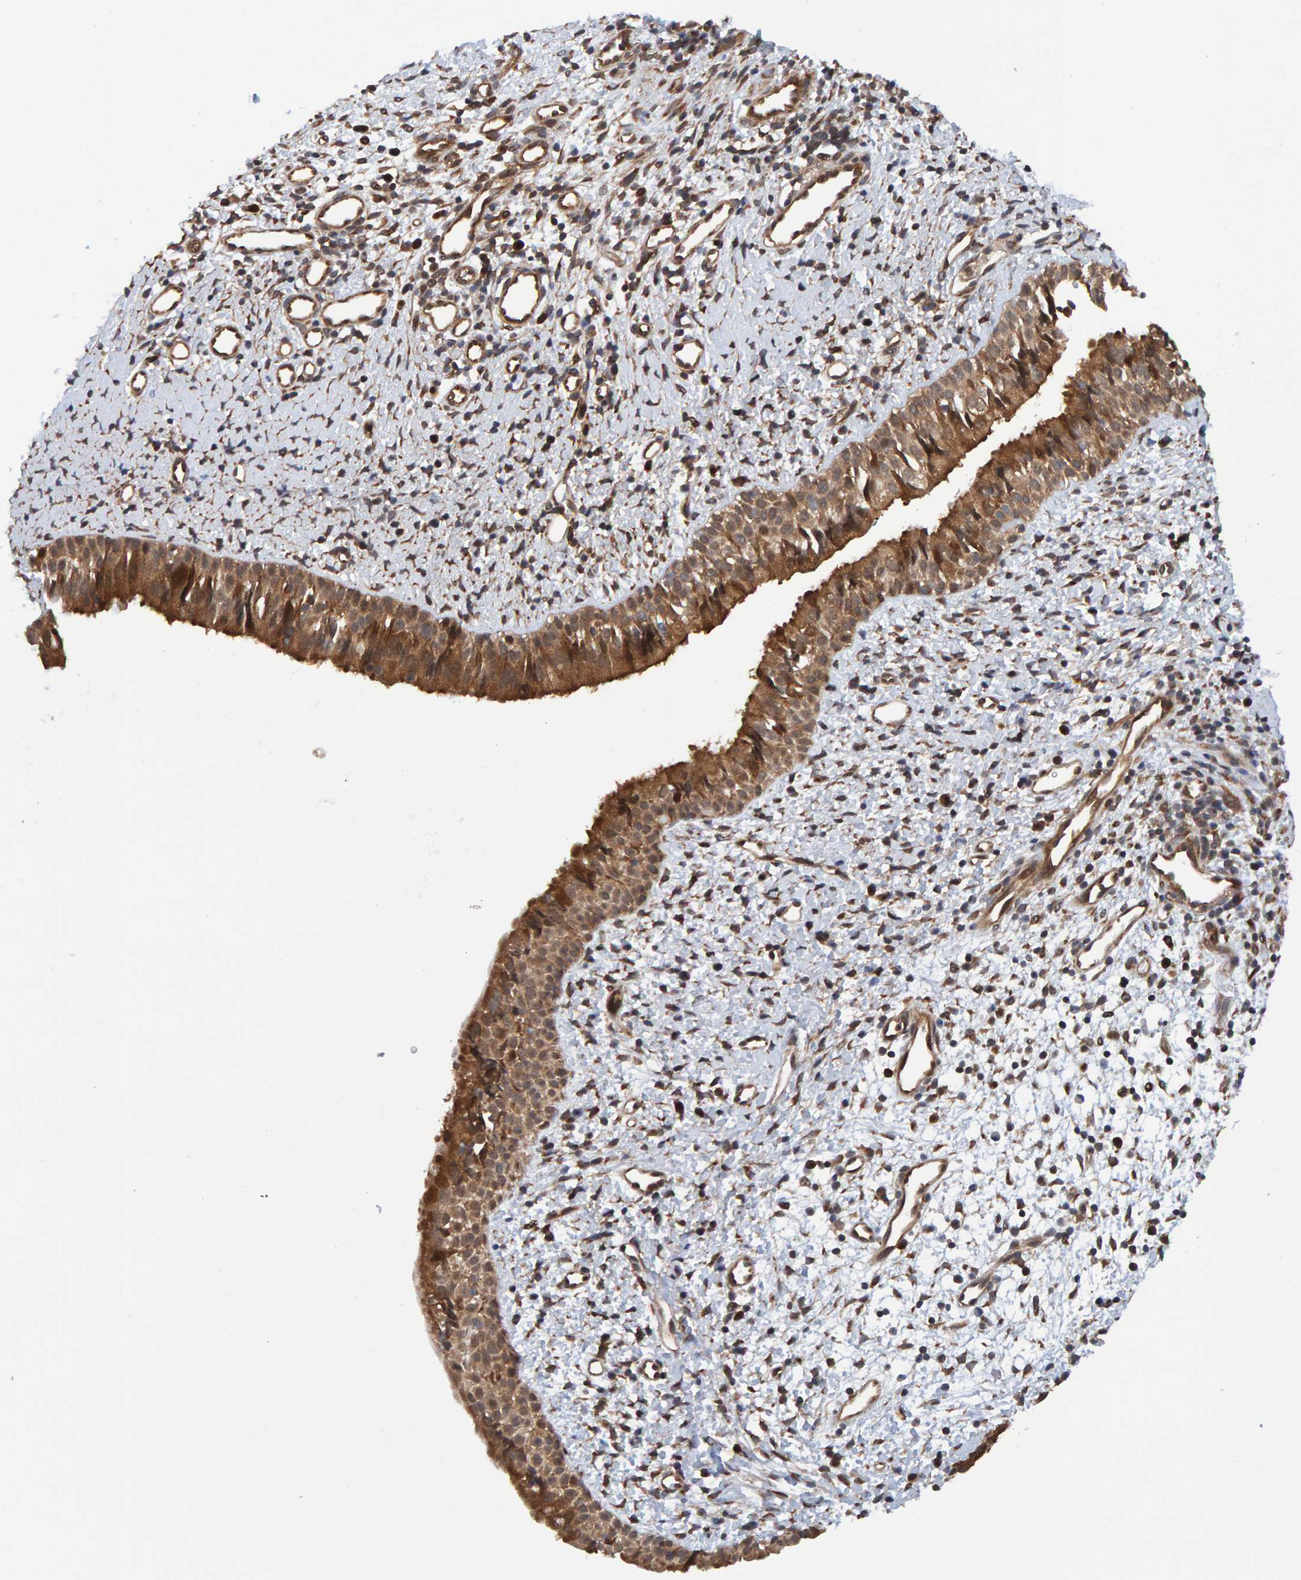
{"staining": {"intensity": "strong", "quantity": ">75%", "location": "cytoplasmic/membranous"}, "tissue": "nasopharynx", "cell_type": "Respiratory epithelial cells", "image_type": "normal", "snomed": [{"axis": "morphology", "description": "Normal tissue, NOS"}, {"axis": "topography", "description": "Nasopharynx"}], "caption": "This photomicrograph exhibits IHC staining of normal human nasopharynx, with high strong cytoplasmic/membranous staining in about >75% of respiratory epithelial cells.", "gene": "SCRN2", "patient": {"sex": "male", "age": 22}}